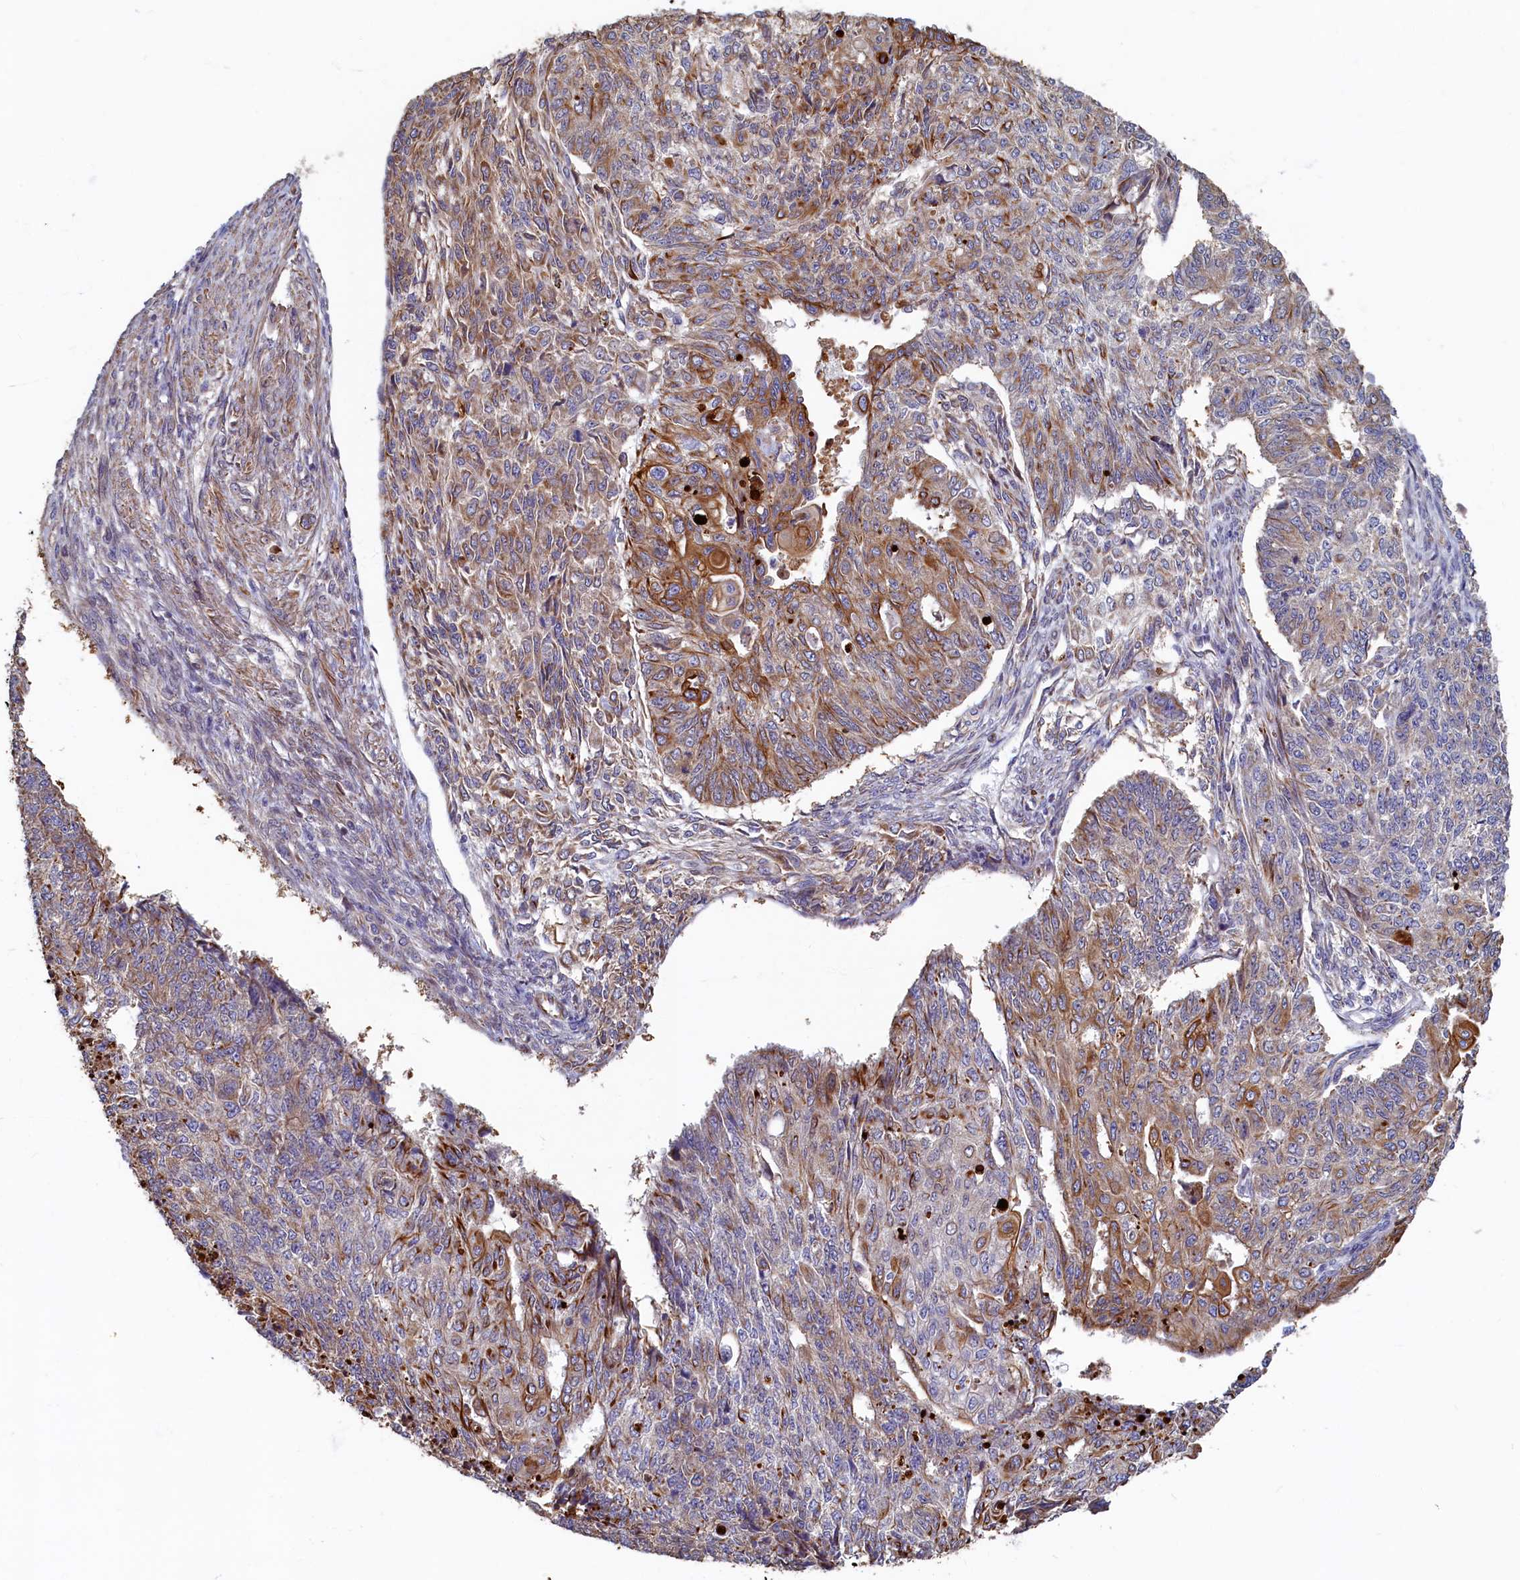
{"staining": {"intensity": "strong", "quantity": "25%-75%", "location": "cytoplasmic/membranous"}, "tissue": "endometrial cancer", "cell_type": "Tumor cells", "image_type": "cancer", "snomed": [{"axis": "morphology", "description": "Adenocarcinoma, NOS"}, {"axis": "topography", "description": "Endometrium"}], "caption": "The micrograph demonstrates immunohistochemical staining of endometrial cancer. There is strong cytoplasmic/membranous staining is present in approximately 25%-75% of tumor cells.", "gene": "LRRC57", "patient": {"sex": "female", "age": 32}}